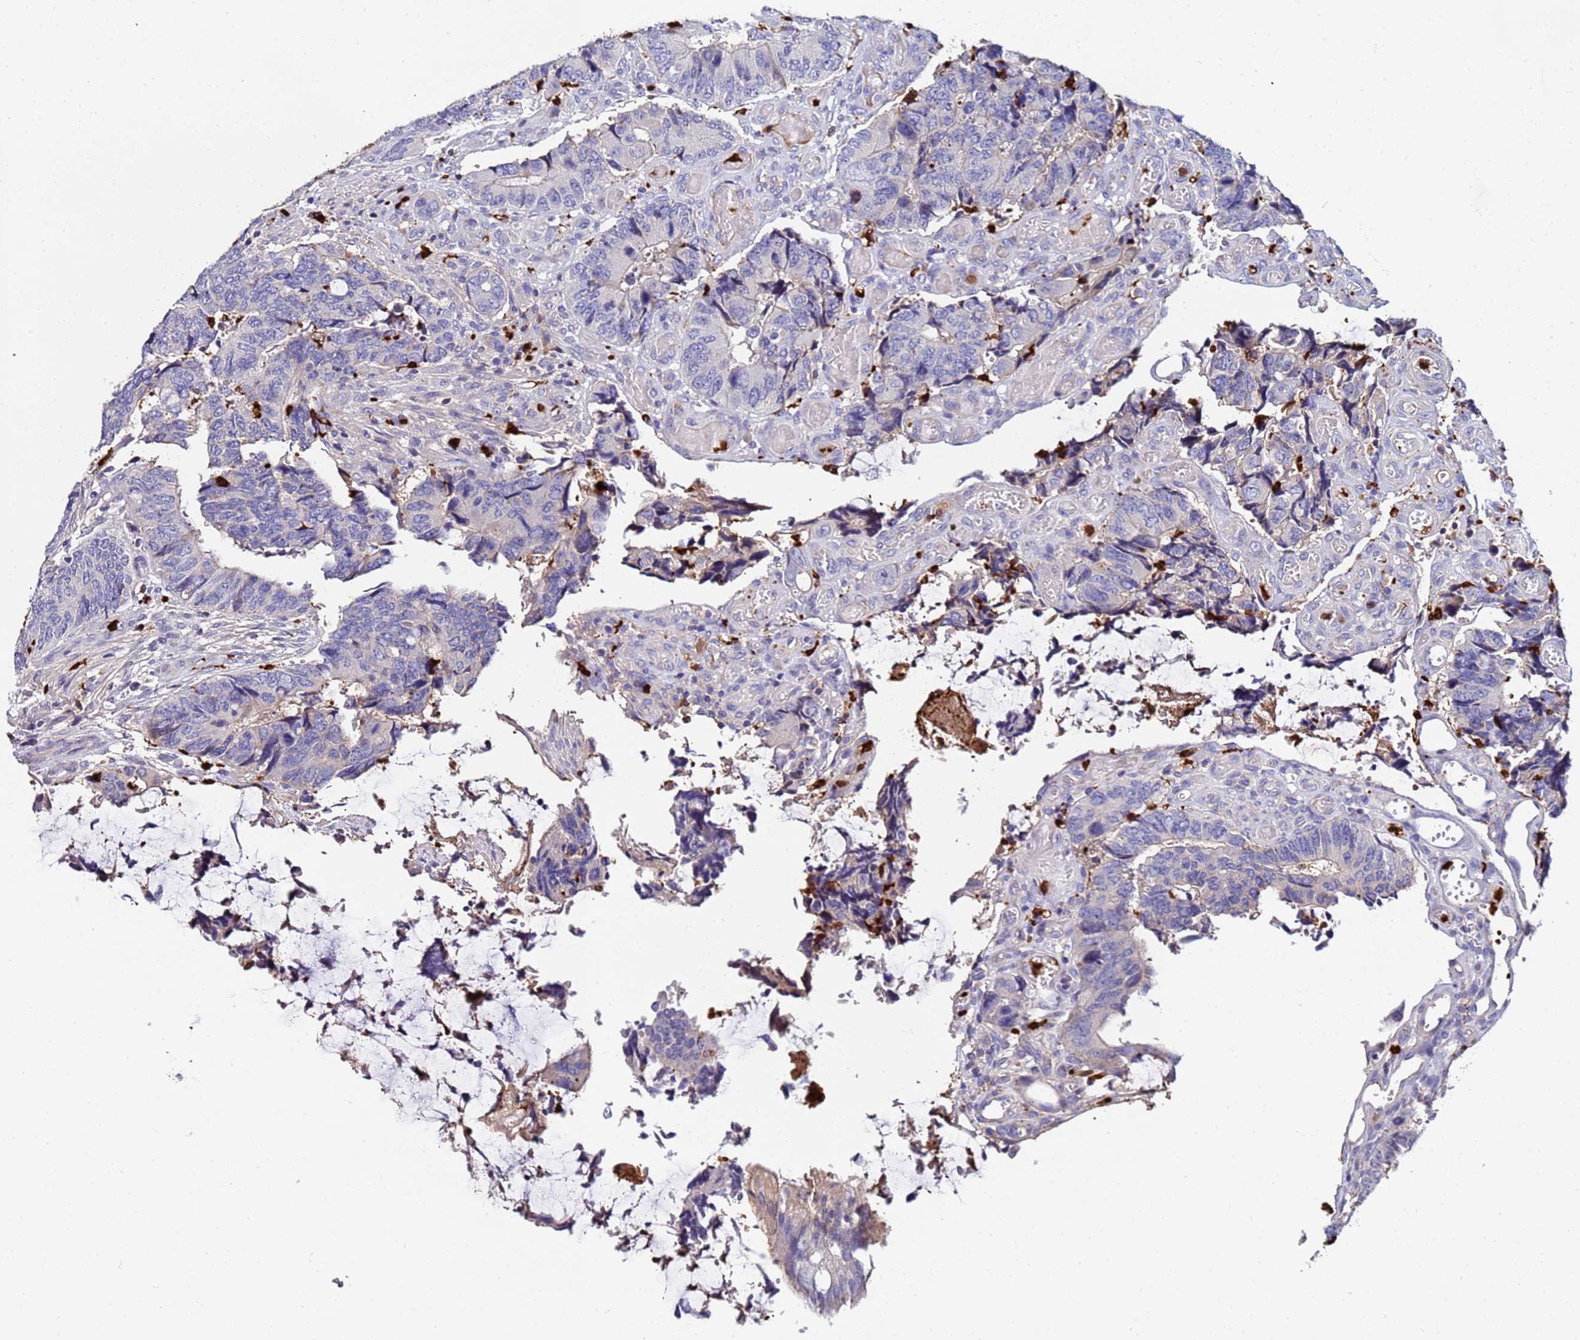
{"staining": {"intensity": "negative", "quantity": "none", "location": "none"}, "tissue": "colorectal cancer", "cell_type": "Tumor cells", "image_type": "cancer", "snomed": [{"axis": "morphology", "description": "Adenocarcinoma, NOS"}, {"axis": "topography", "description": "Colon"}], "caption": "Adenocarcinoma (colorectal) was stained to show a protein in brown. There is no significant expression in tumor cells.", "gene": "TUBAL3", "patient": {"sex": "male", "age": 87}}